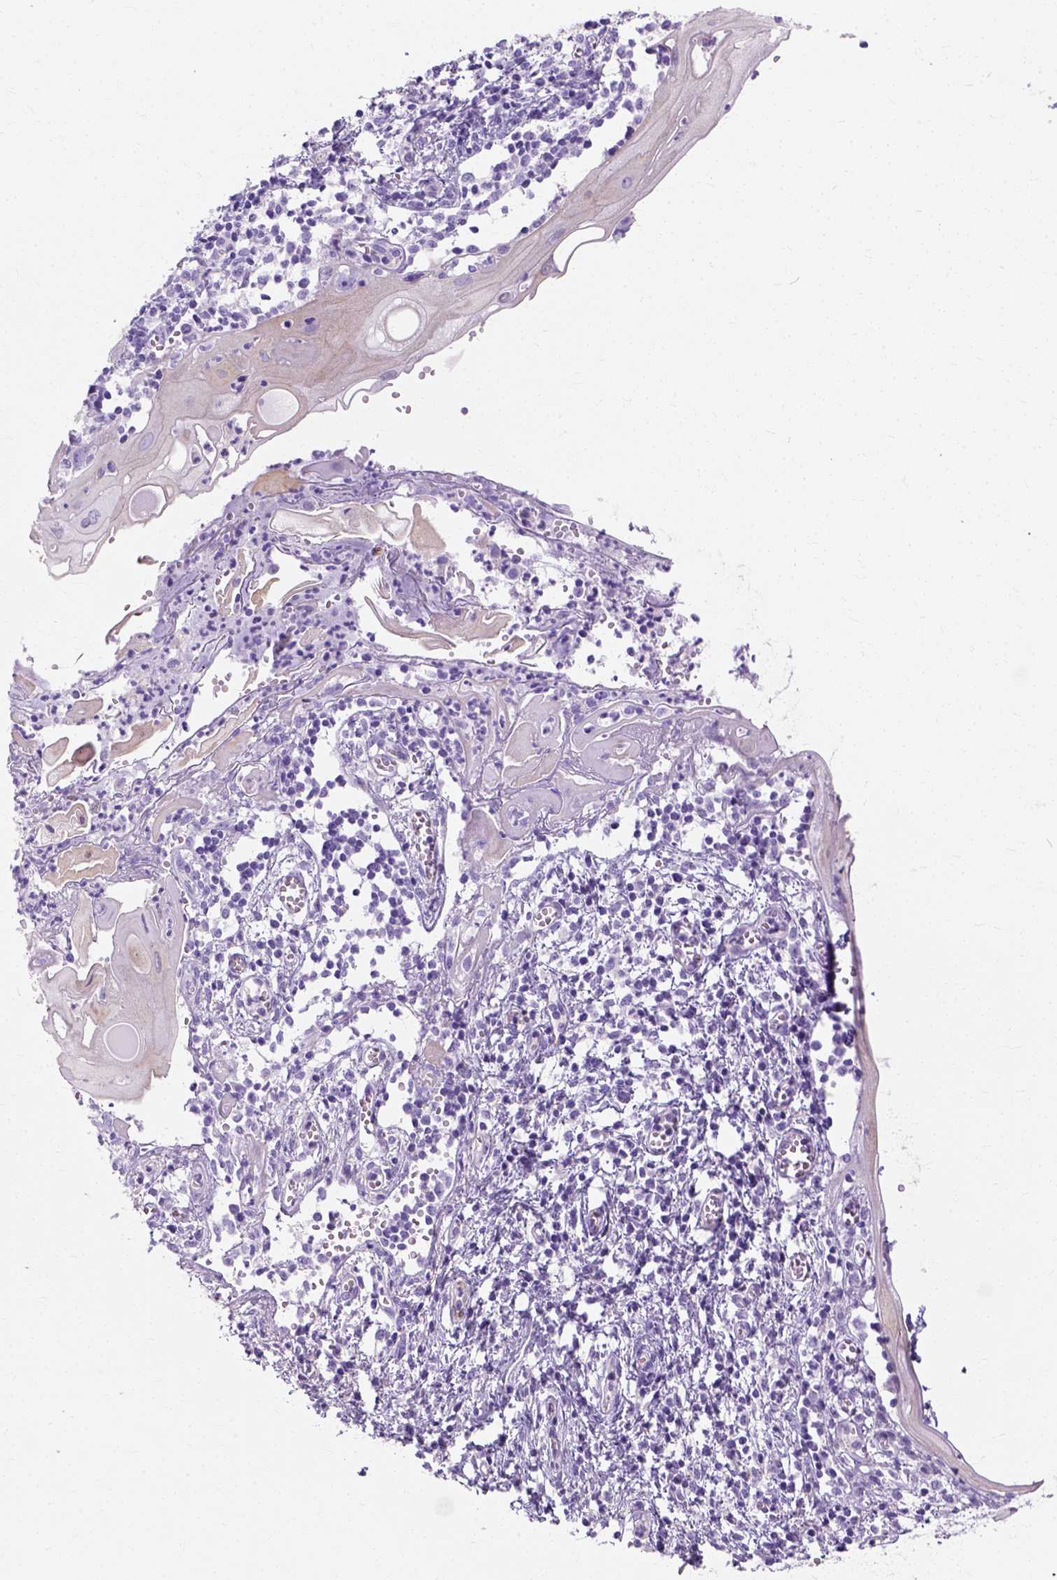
{"staining": {"intensity": "negative", "quantity": "none", "location": "none"}, "tissue": "cervical cancer", "cell_type": "Tumor cells", "image_type": "cancer", "snomed": [{"axis": "morphology", "description": "Squamous cell carcinoma, NOS"}, {"axis": "topography", "description": "Cervix"}], "caption": "Immunohistochemistry of cervical cancer (squamous cell carcinoma) reveals no expression in tumor cells.", "gene": "MYH15", "patient": {"sex": "female", "age": 30}}